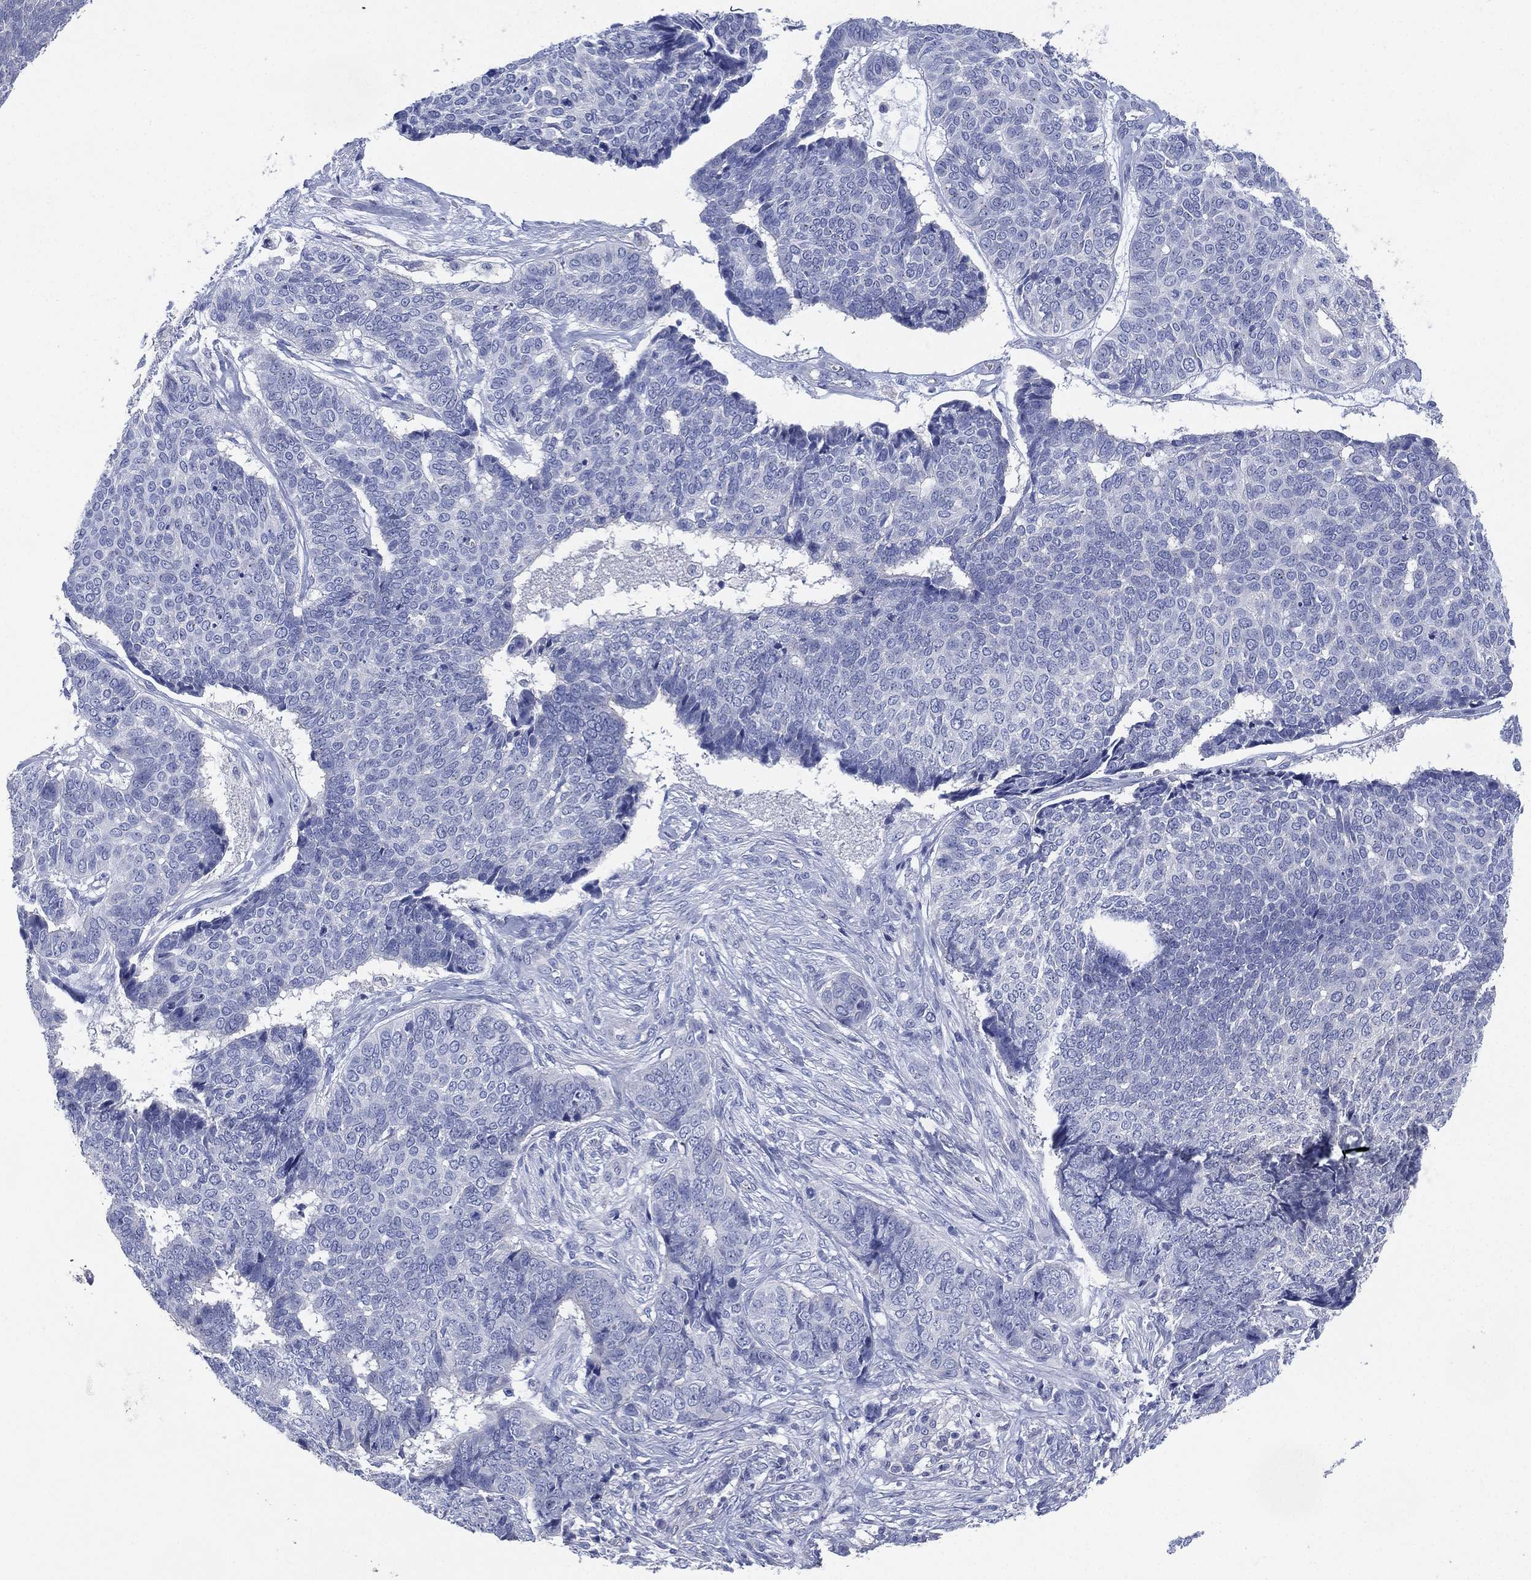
{"staining": {"intensity": "negative", "quantity": "none", "location": "none"}, "tissue": "skin cancer", "cell_type": "Tumor cells", "image_type": "cancer", "snomed": [{"axis": "morphology", "description": "Basal cell carcinoma"}, {"axis": "topography", "description": "Skin"}], "caption": "A high-resolution image shows immunohistochemistry staining of basal cell carcinoma (skin), which shows no significant staining in tumor cells.", "gene": "CHRNA3", "patient": {"sex": "male", "age": 86}}